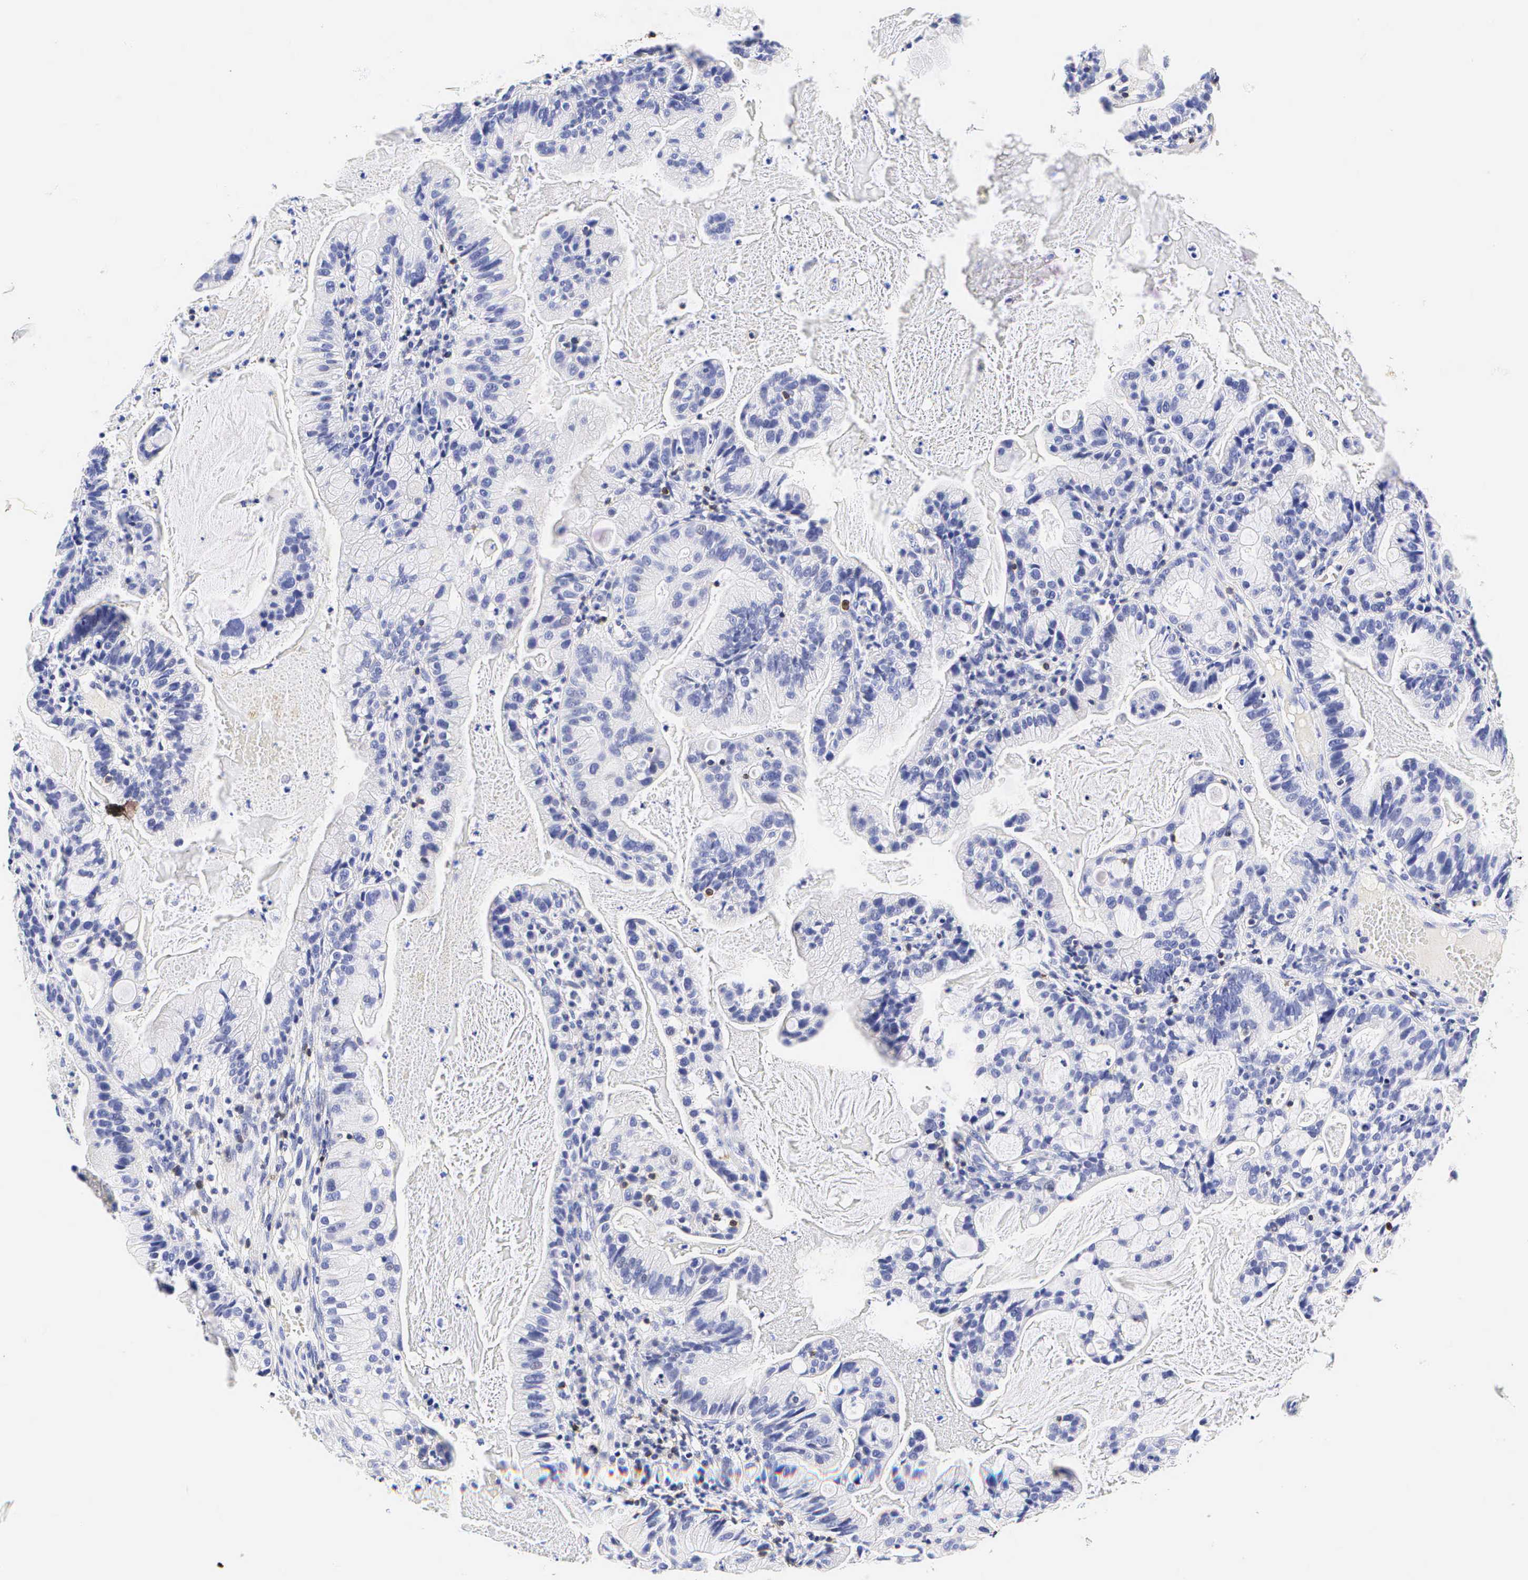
{"staining": {"intensity": "negative", "quantity": "none", "location": "none"}, "tissue": "cervical cancer", "cell_type": "Tumor cells", "image_type": "cancer", "snomed": [{"axis": "morphology", "description": "Adenocarcinoma, NOS"}, {"axis": "topography", "description": "Cervix"}], "caption": "Photomicrograph shows no protein positivity in tumor cells of adenocarcinoma (cervical) tissue.", "gene": "CD3E", "patient": {"sex": "female", "age": 41}}